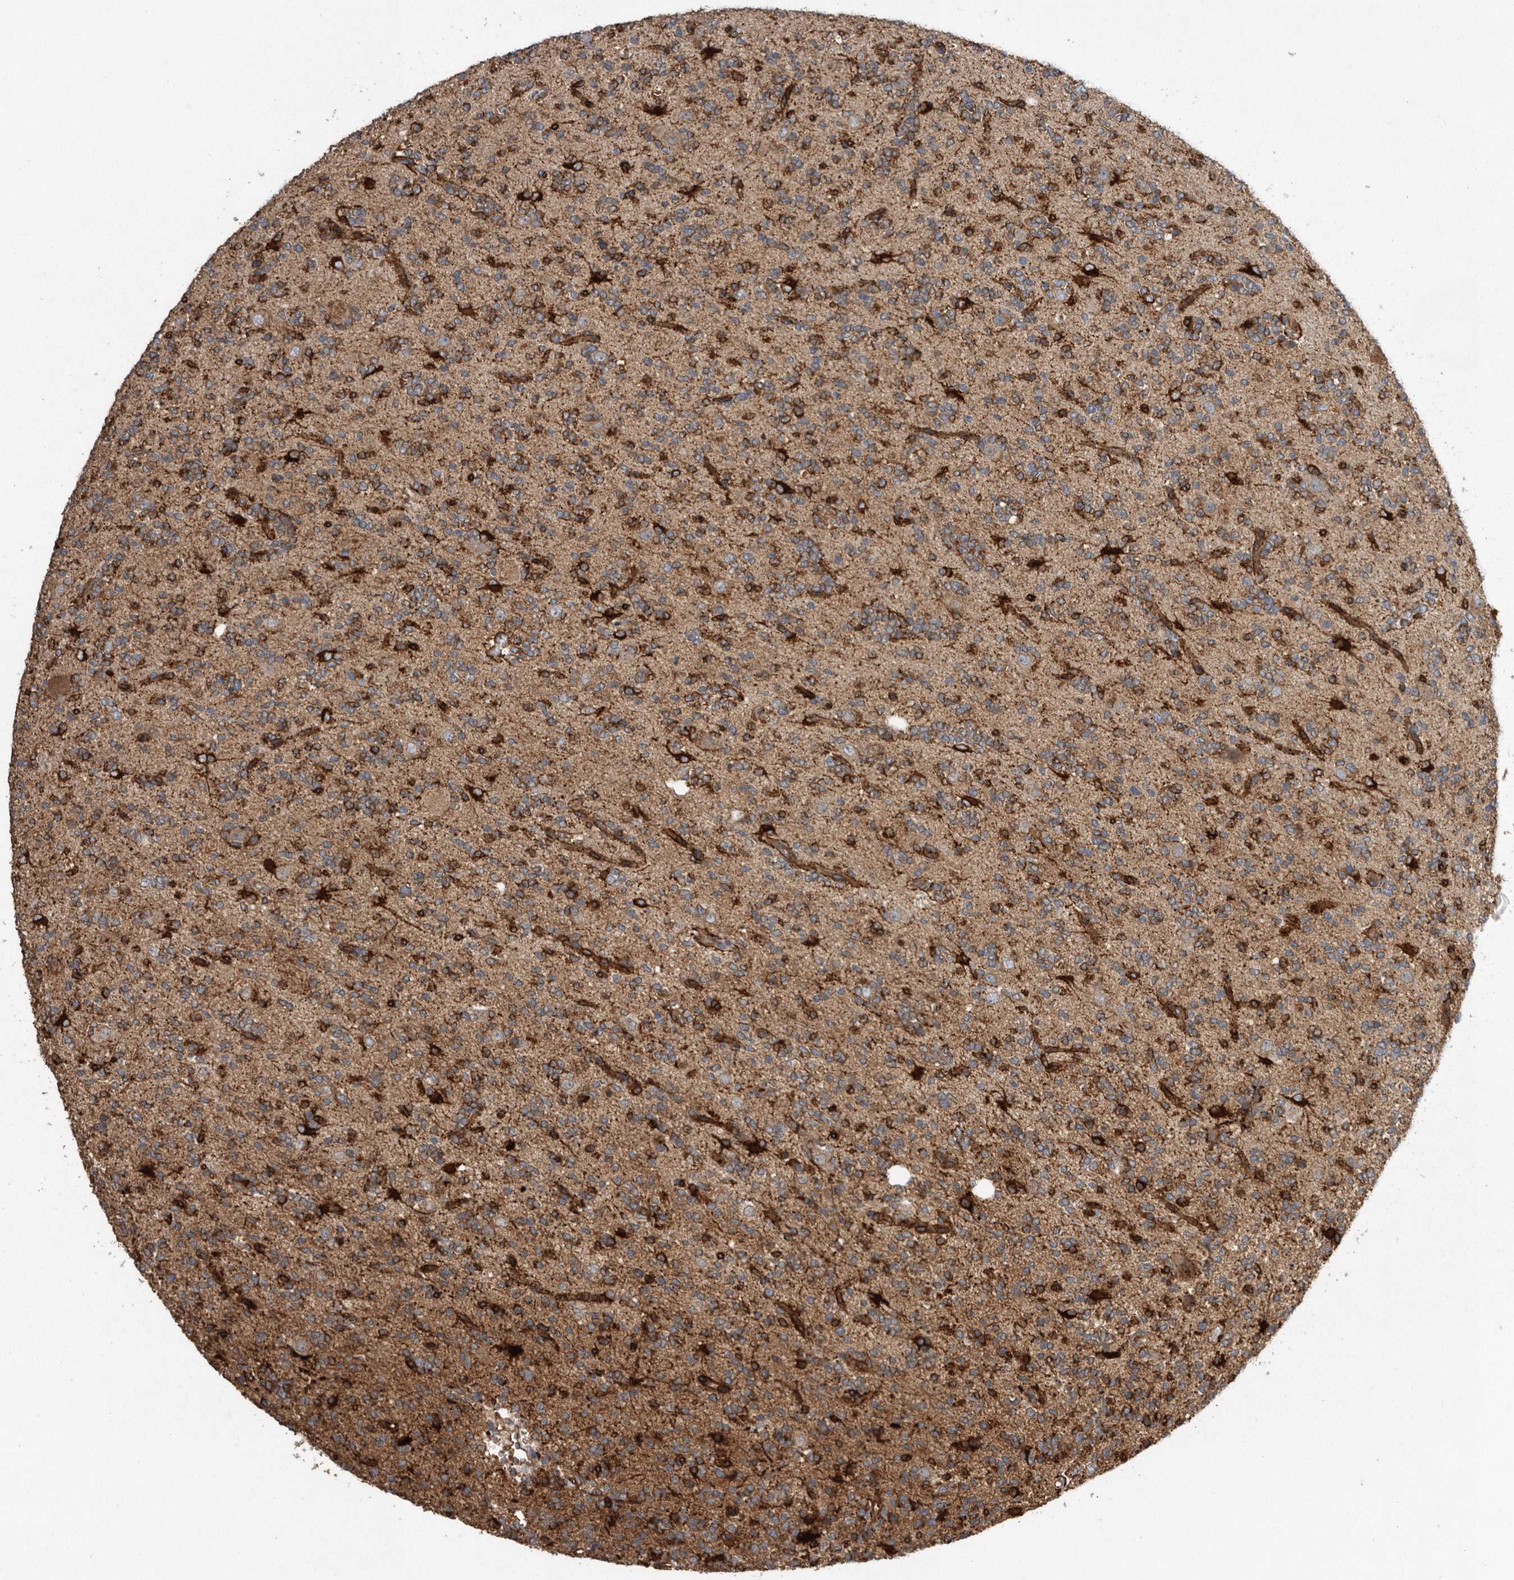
{"staining": {"intensity": "strong", "quantity": "25%-75%", "location": "cytoplasmic/membranous"}, "tissue": "glioma", "cell_type": "Tumor cells", "image_type": "cancer", "snomed": [{"axis": "morphology", "description": "Glioma, malignant, High grade"}, {"axis": "topography", "description": "Brain"}], "caption": "This micrograph displays malignant glioma (high-grade) stained with immunohistochemistry to label a protein in brown. The cytoplasmic/membranous of tumor cells show strong positivity for the protein. Nuclei are counter-stained blue.", "gene": "PON2", "patient": {"sex": "female", "age": 62}}